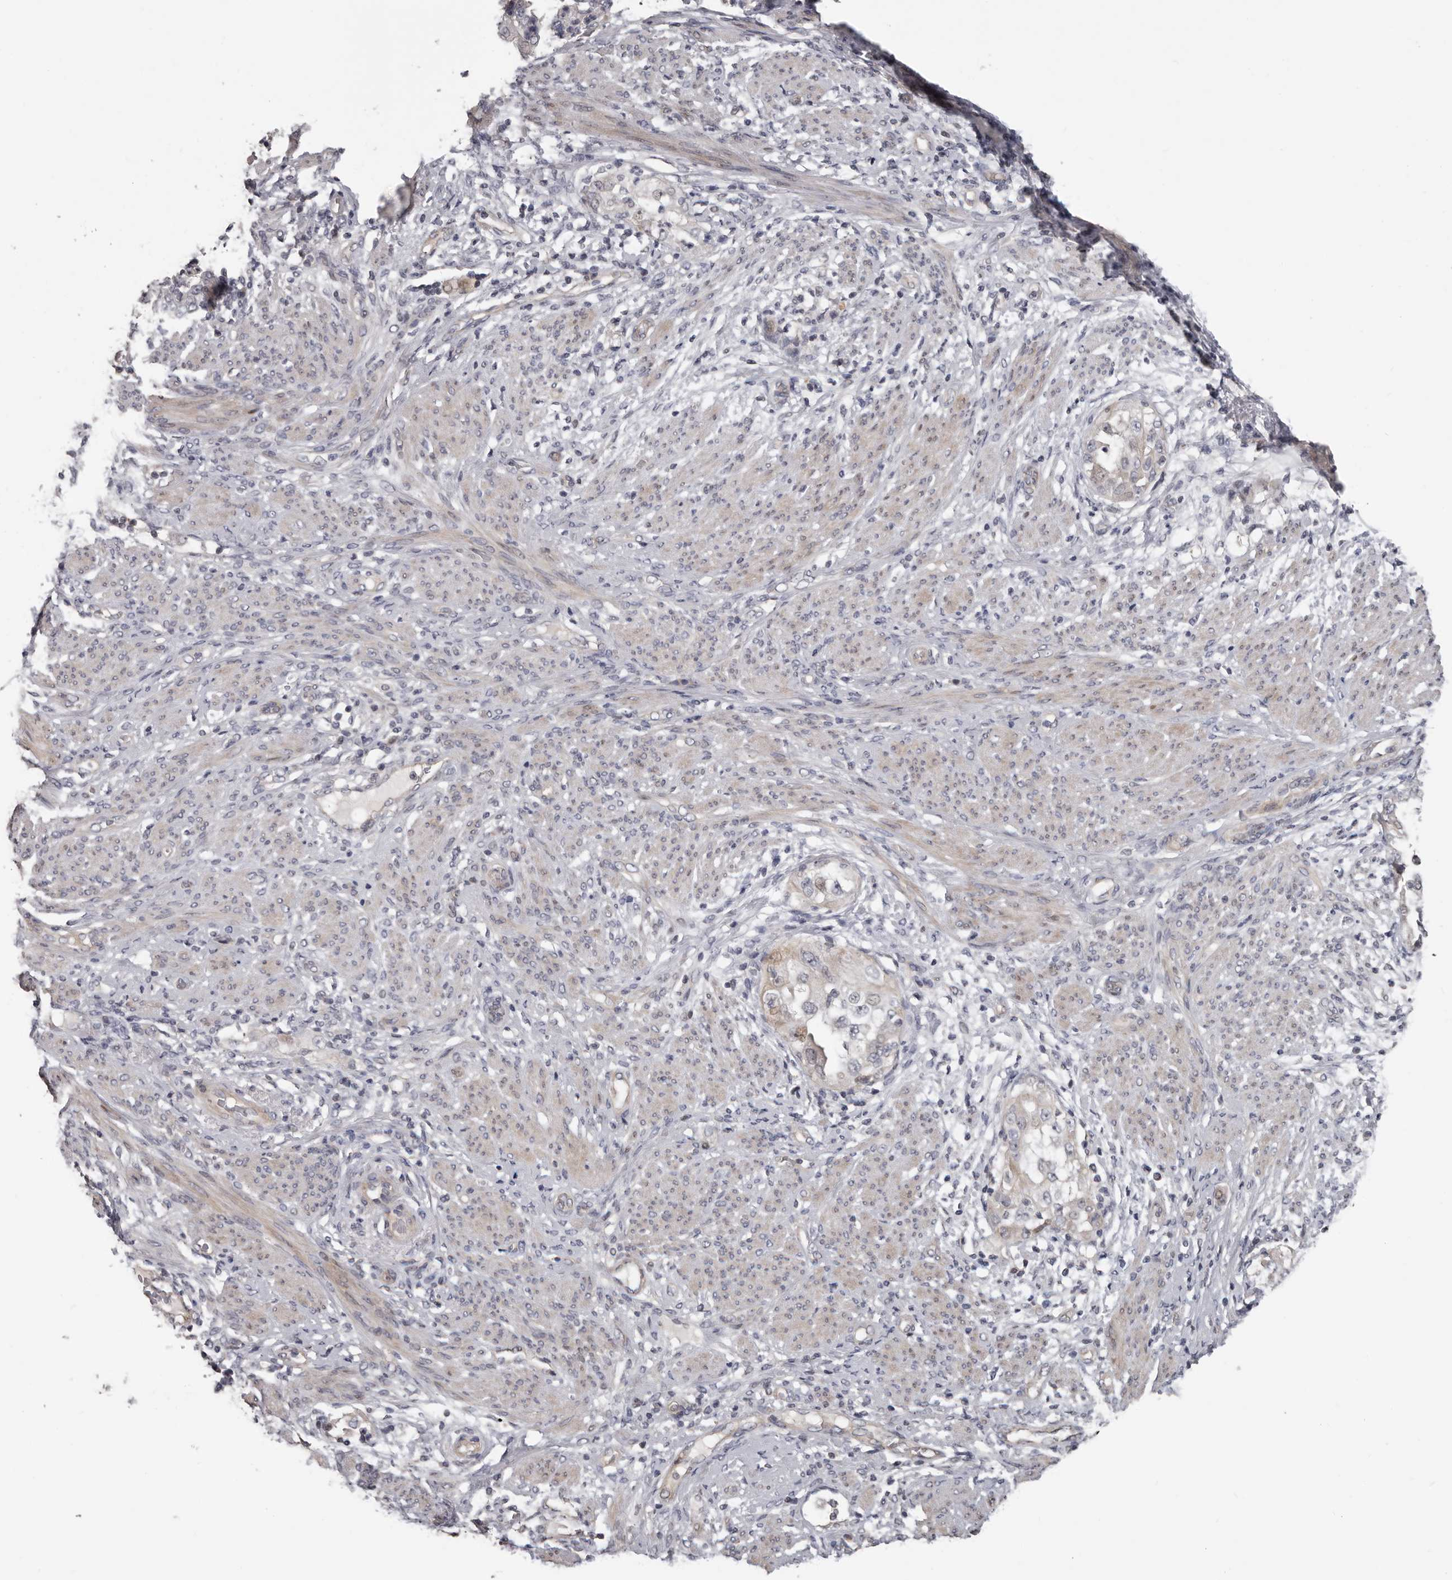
{"staining": {"intensity": "negative", "quantity": "none", "location": "none"}, "tissue": "endometrial cancer", "cell_type": "Tumor cells", "image_type": "cancer", "snomed": [{"axis": "morphology", "description": "Adenocarcinoma, NOS"}, {"axis": "topography", "description": "Endometrium"}], "caption": "An image of human endometrial cancer is negative for staining in tumor cells. (Brightfield microscopy of DAB (3,3'-diaminobenzidine) immunohistochemistry at high magnification).", "gene": "RNF217", "patient": {"sex": "female", "age": 85}}